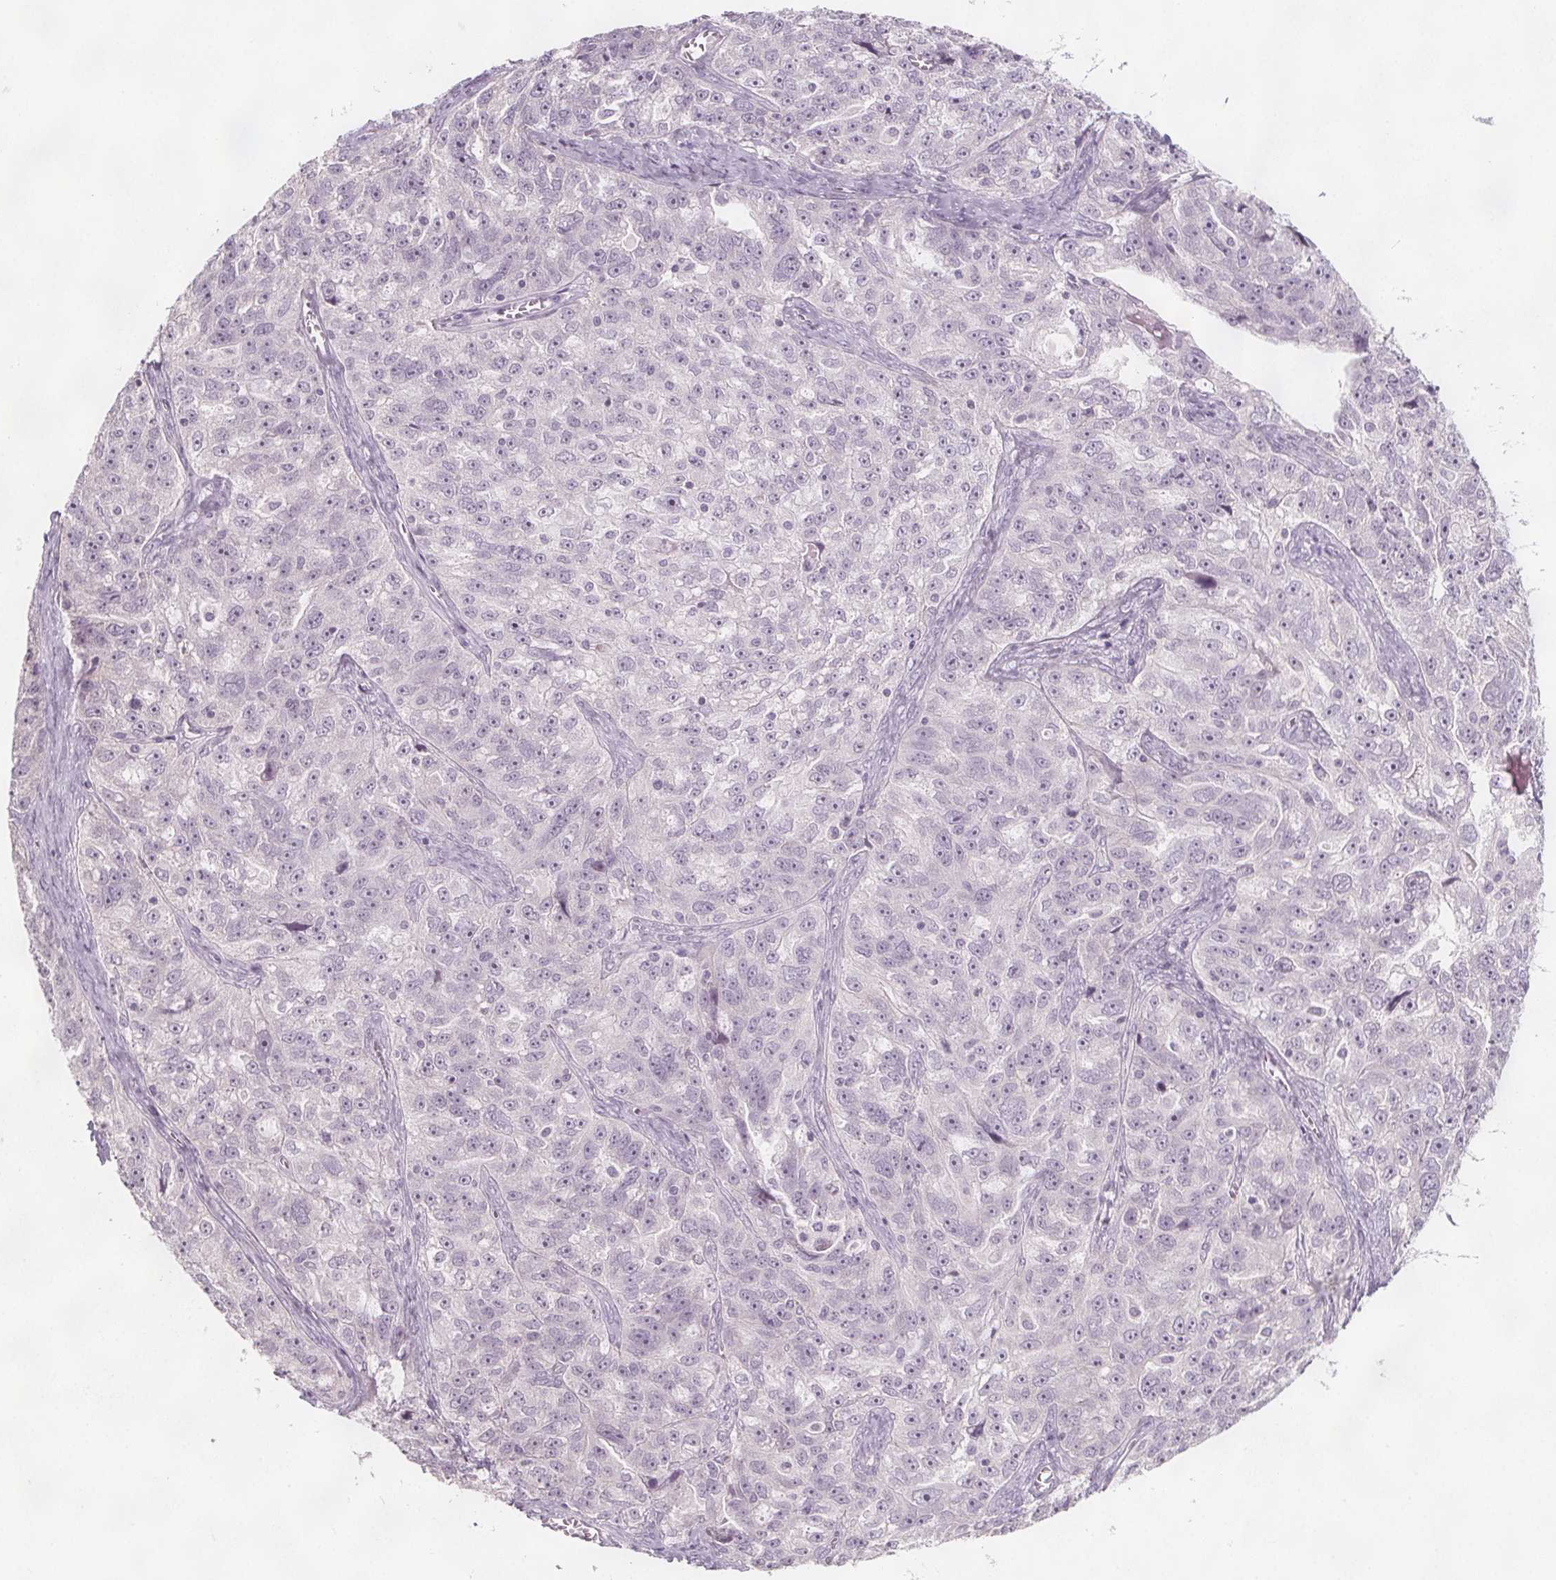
{"staining": {"intensity": "negative", "quantity": "none", "location": "none"}, "tissue": "ovarian cancer", "cell_type": "Tumor cells", "image_type": "cancer", "snomed": [{"axis": "morphology", "description": "Cystadenocarcinoma, serous, NOS"}, {"axis": "topography", "description": "Ovary"}], "caption": "IHC micrograph of ovarian serous cystadenocarcinoma stained for a protein (brown), which shows no staining in tumor cells. (Immunohistochemistry (ihc), brightfield microscopy, high magnification).", "gene": "C1orf167", "patient": {"sex": "female", "age": 51}}